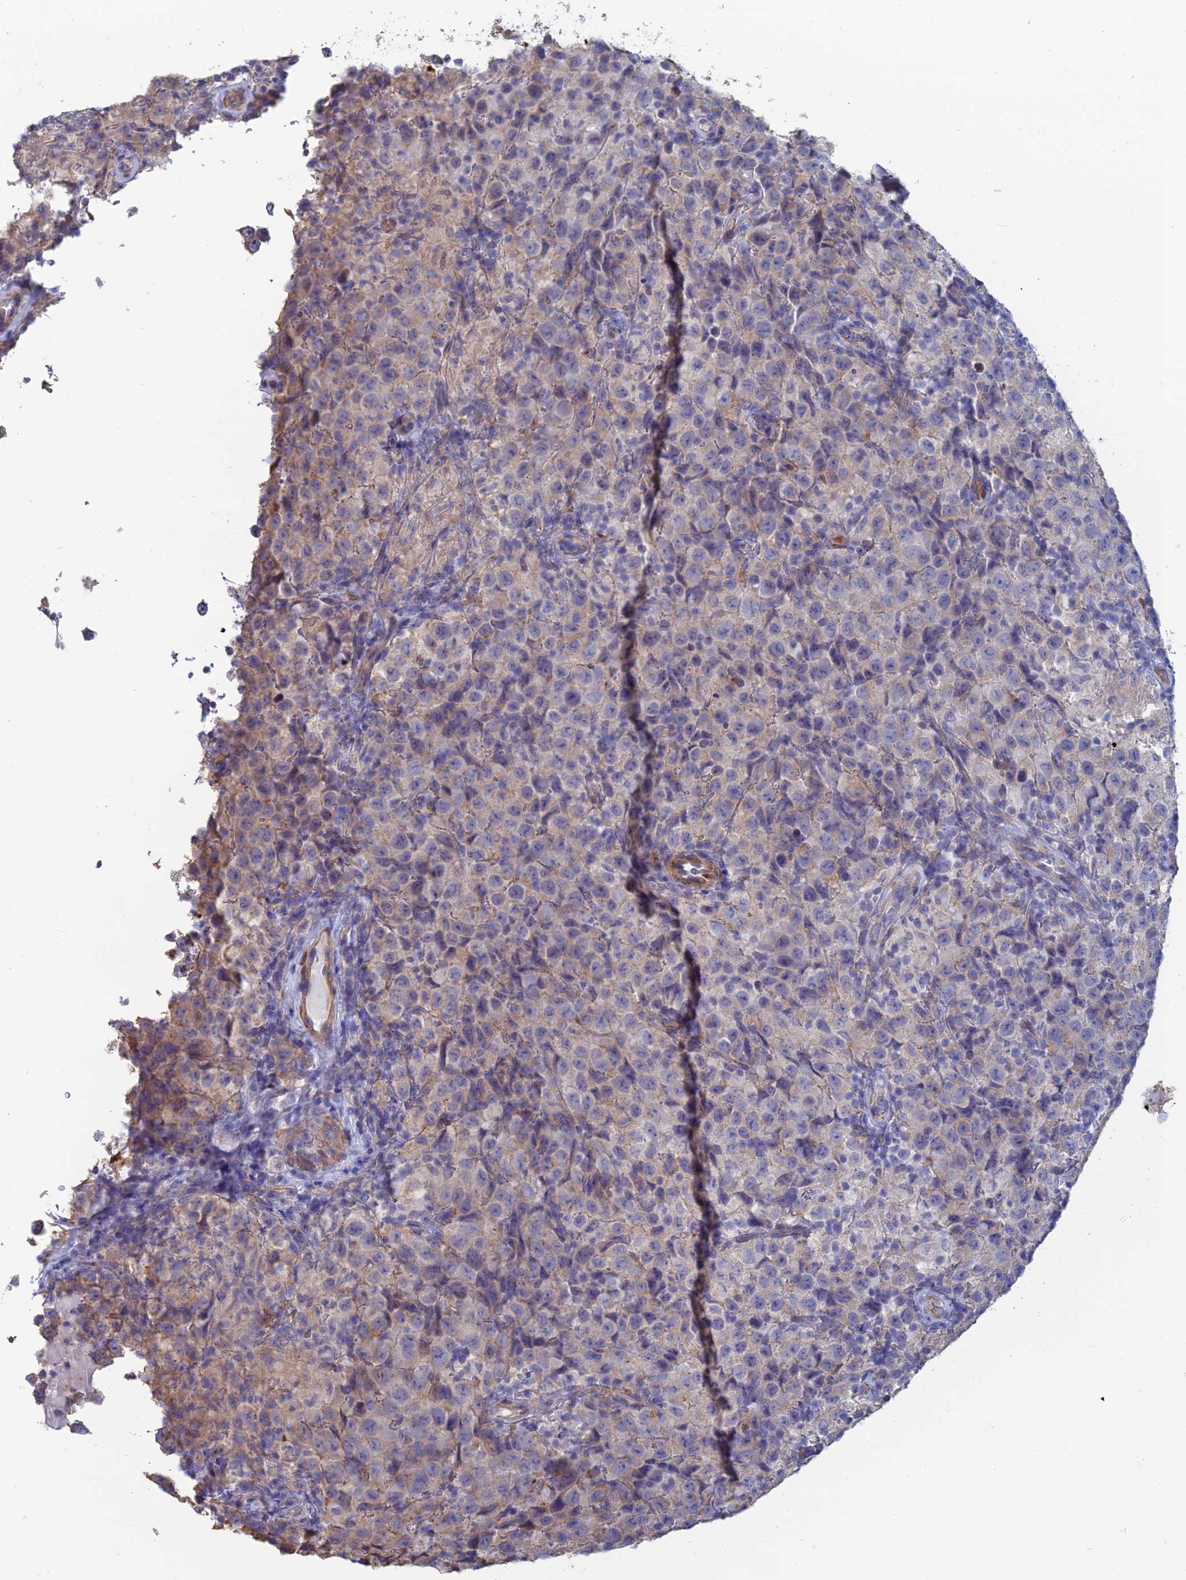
{"staining": {"intensity": "weak", "quantity": "<25%", "location": "cytoplasmic/membranous"}, "tissue": "testis cancer", "cell_type": "Tumor cells", "image_type": "cancer", "snomed": [{"axis": "morphology", "description": "Seminoma, NOS"}, {"axis": "morphology", "description": "Carcinoma, Embryonal, NOS"}, {"axis": "topography", "description": "Testis"}], "caption": "Testis seminoma was stained to show a protein in brown. There is no significant staining in tumor cells.", "gene": "PCDHA5", "patient": {"sex": "male", "age": 41}}